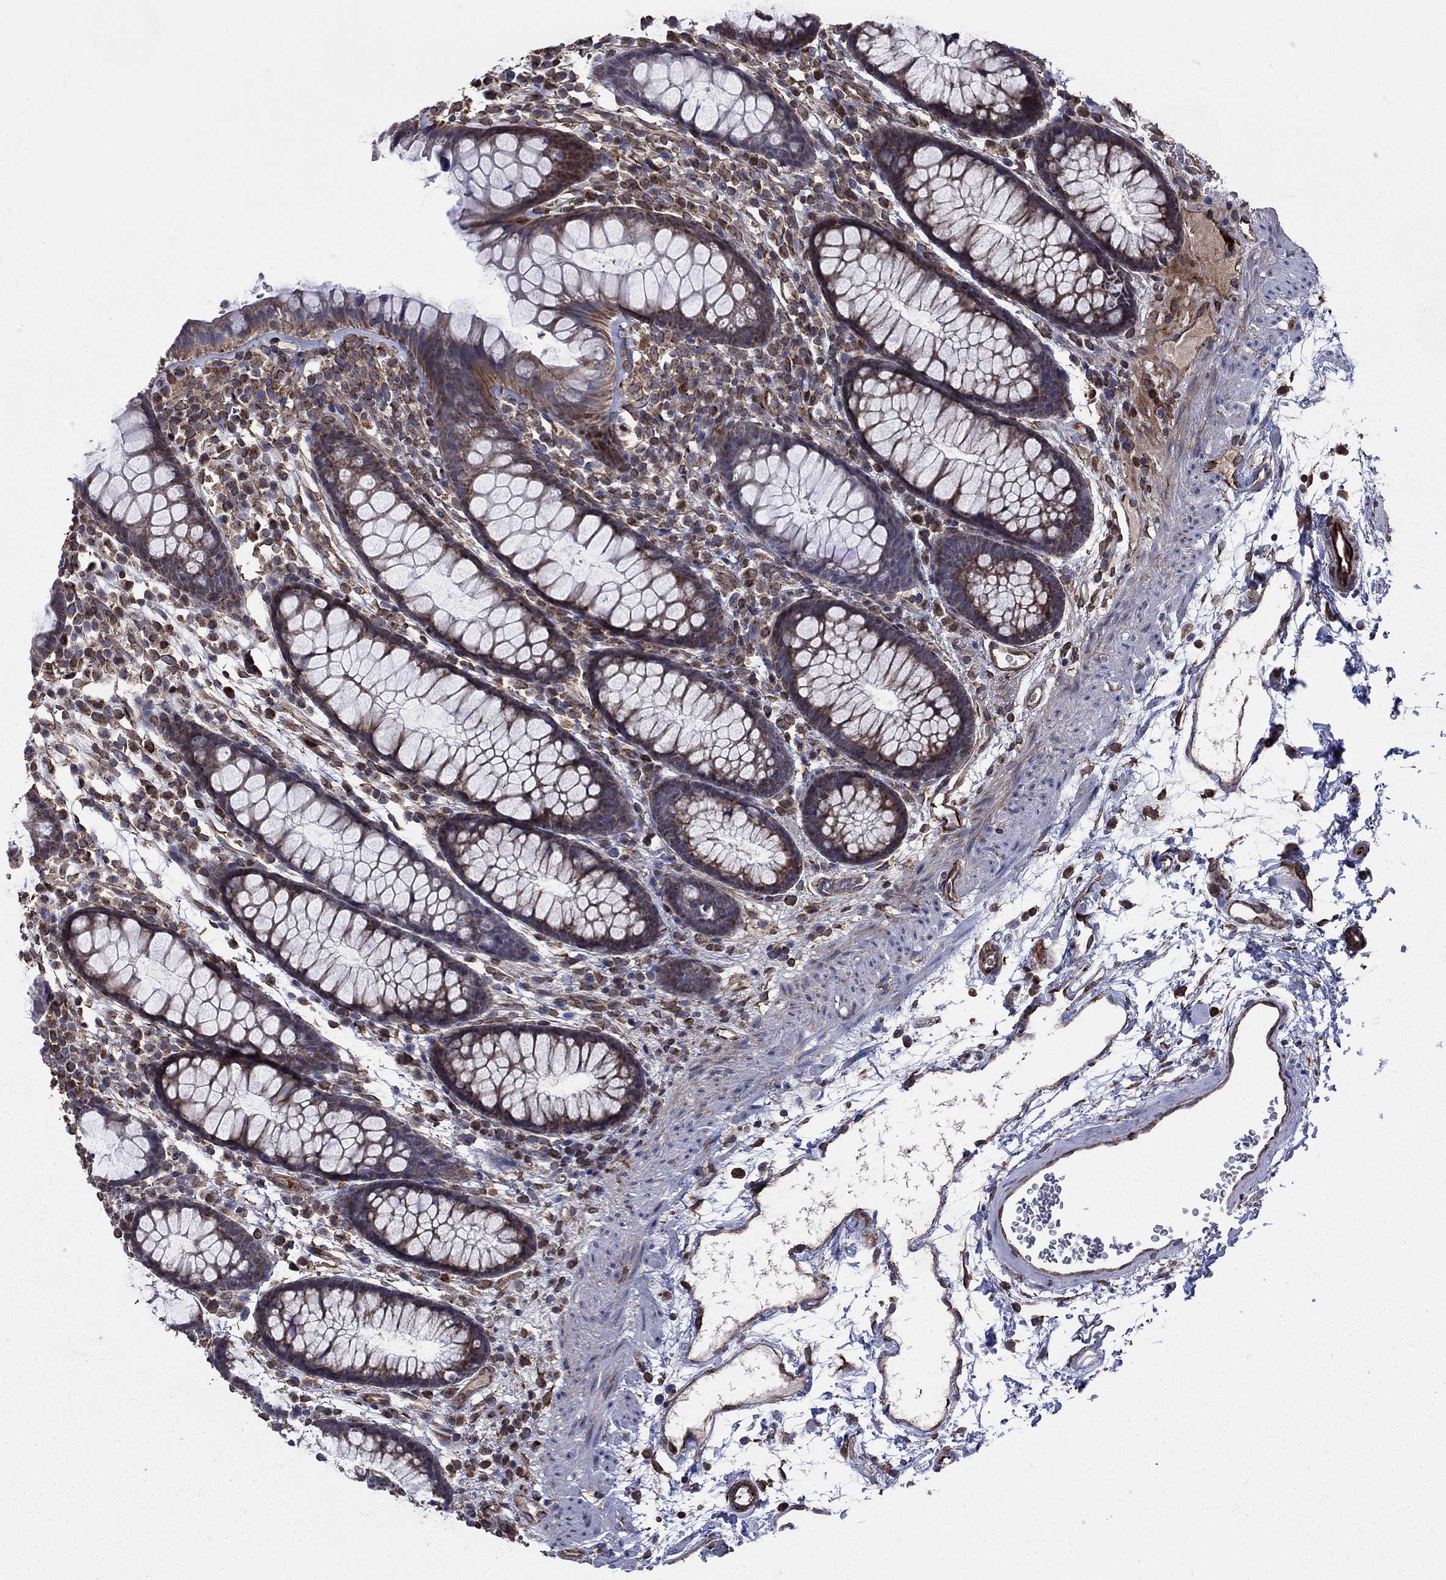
{"staining": {"intensity": "moderate", "quantity": "25%-75%", "location": "cytoplasmic/membranous"}, "tissue": "colon", "cell_type": "Endothelial cells", "image_type": "normal", "snomed": [{"axis": "morphology", "description": "Normal tissue, NOS"}, {"axis": "topography", "description": "Colon"}], "caption": "This histopathology image reveals immunohistochemistry staining of benign colon, with medium moderate cytoplasmic/membranous expression in approximately 25%-75% of endothelial cells.", "gene": "NDUFC1", "patient": {"sex": "male", "age": 76}}